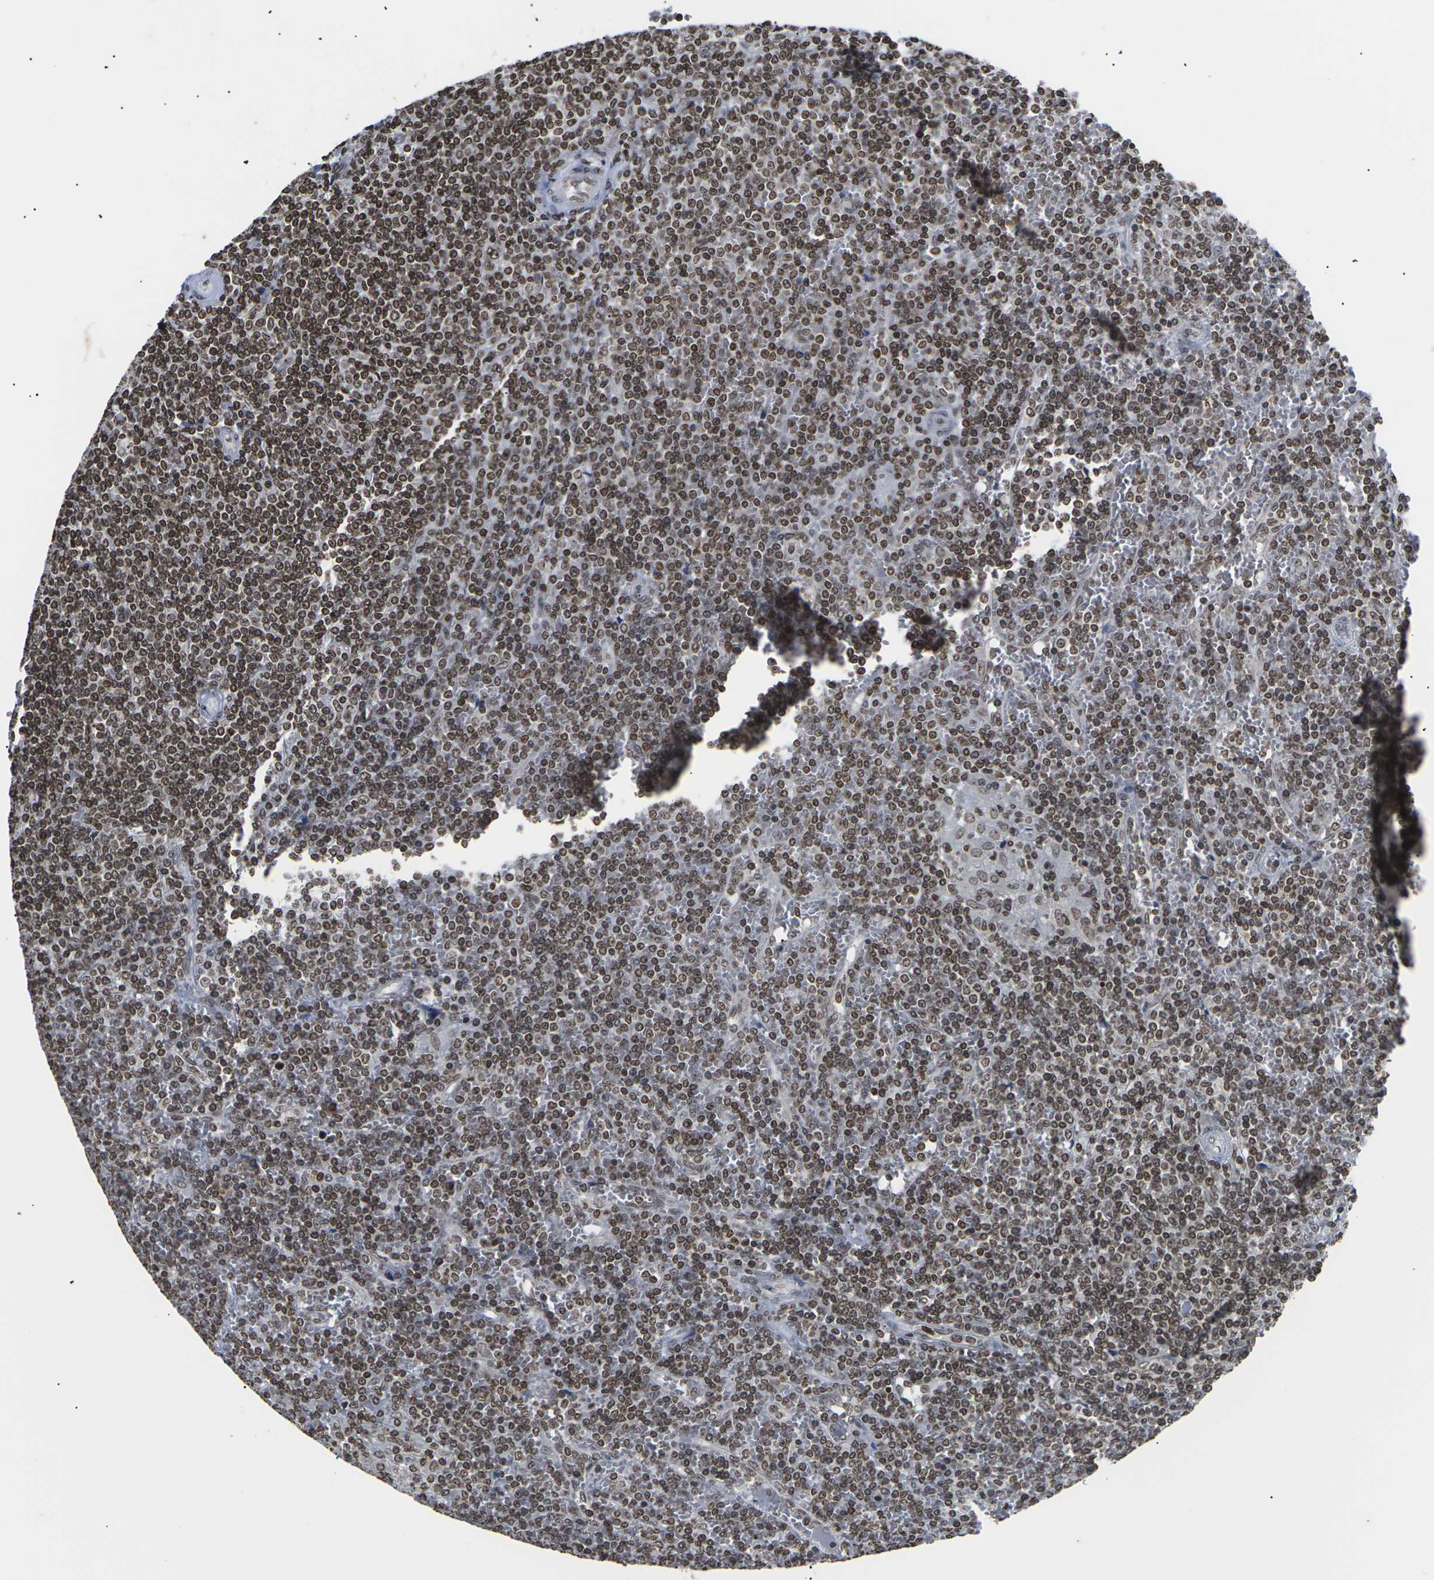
{"staining": {"intensity": "strong", "quantity": ">75%", "location": "nuclear"}, "tissue": "lymphoma", "cell_type": "Tumor cells", "image_type": "cancer", "snomed": [{"axis": "morphology", "description": "Malignant lymphoma, non-Hodgkin's type, Low grade"}, {"axis": "topography", "description": "Spleen"}], "caption": "Tumor cells demonstrate high levels of strong nuclear staining in about >75% of cells in human lymphoma. (DAB (3,3'-diaminobenzidine) = brown stain, brightfield microscopy at high magnification).", "gene": "ETV5", "patient": {"sex": "female", "age": 19}}